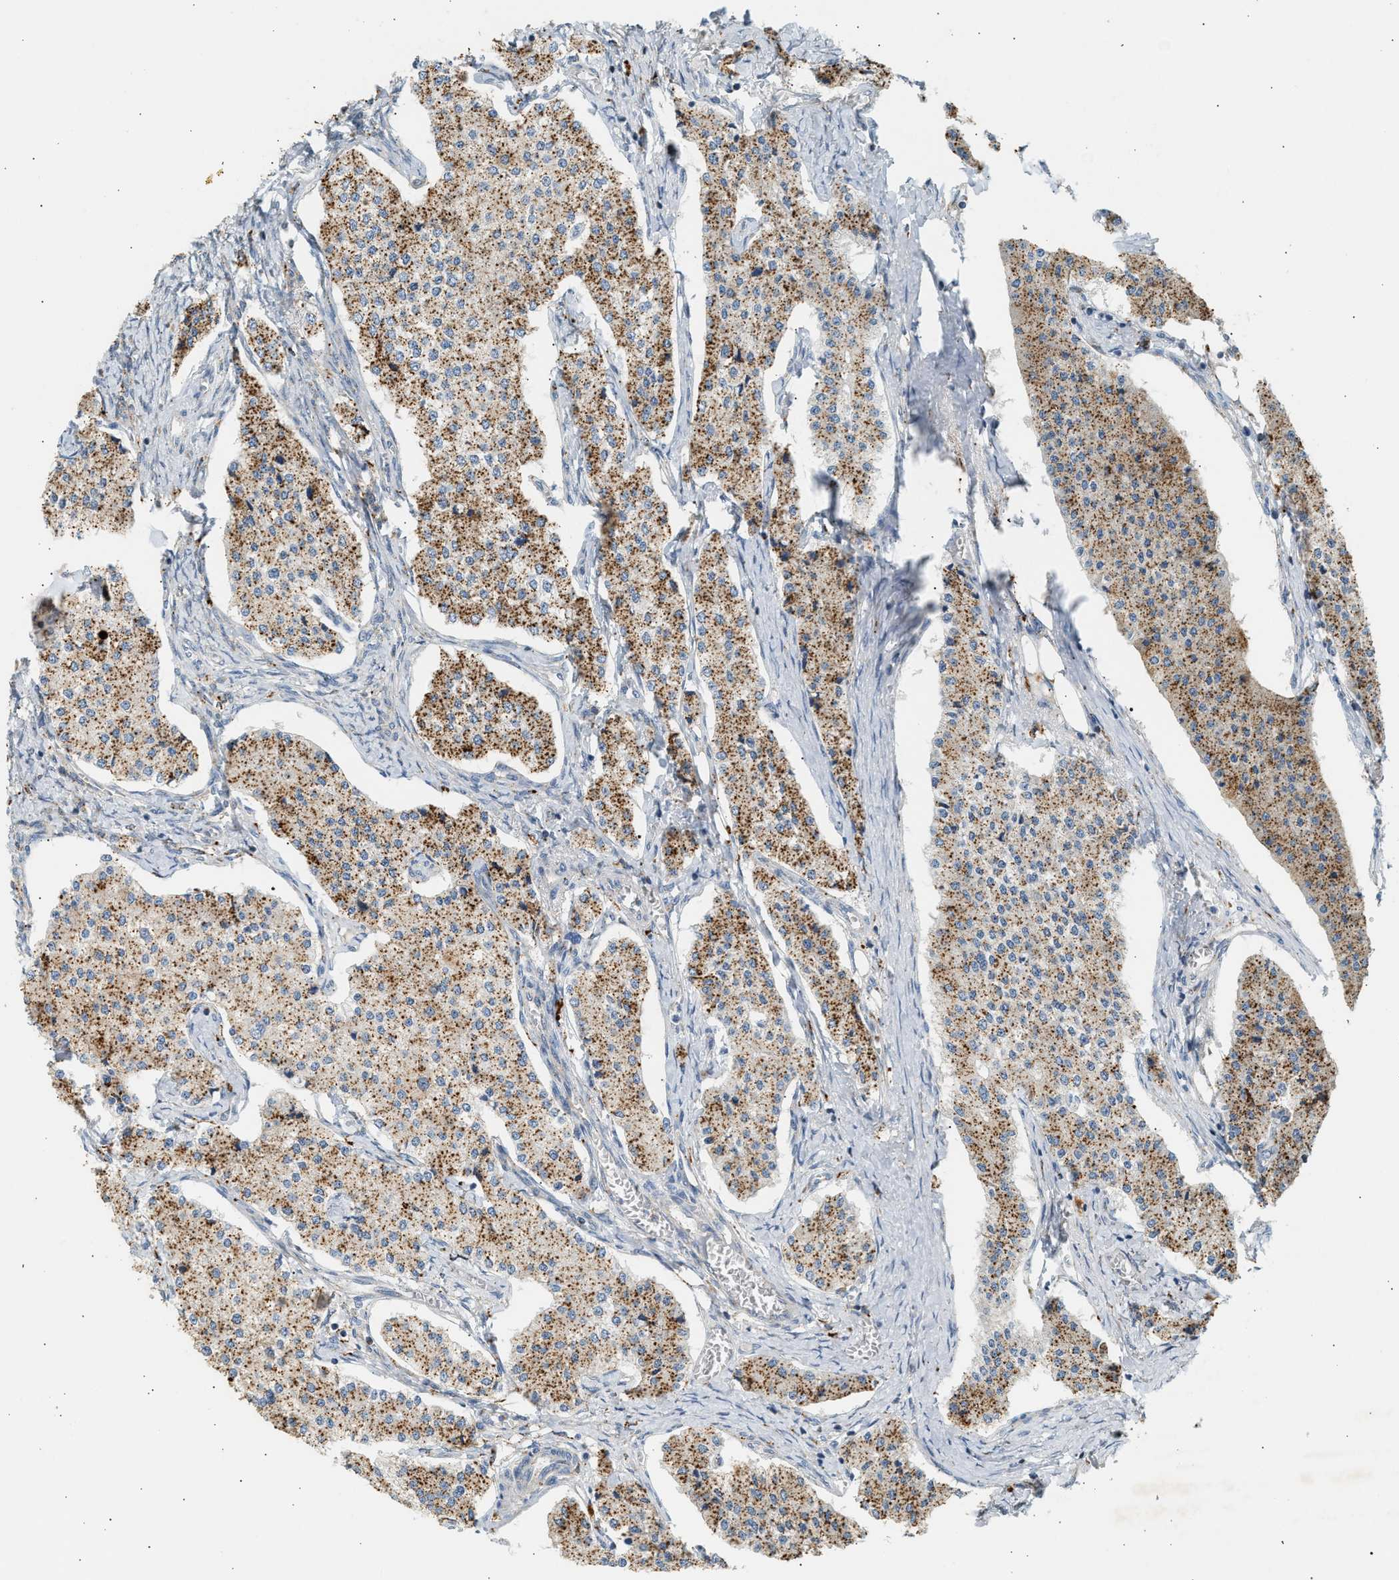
{"staining": {"intensity": "moderate", "quantity": ">75%", "location": "cytoplasmic/membranous"}, "tissue": "carcinoid", "cell_type": "Tumor cells", "image_type": "cancer", "snomed": [{"axis": "morphology", "description": "Carcinoid, malignant, NOS"}, {"axis": "topography", "description": "Colon"}], "caption": "A photomicrograph showing moderate cytoplasmic/membranous positivity in approximately >75% of tumor cells in malignant carcinoid, as visualized by brown immunohistochemical staining.", "gene": "ENTHD1", "patient": {"sex": "female", "age": 52}}